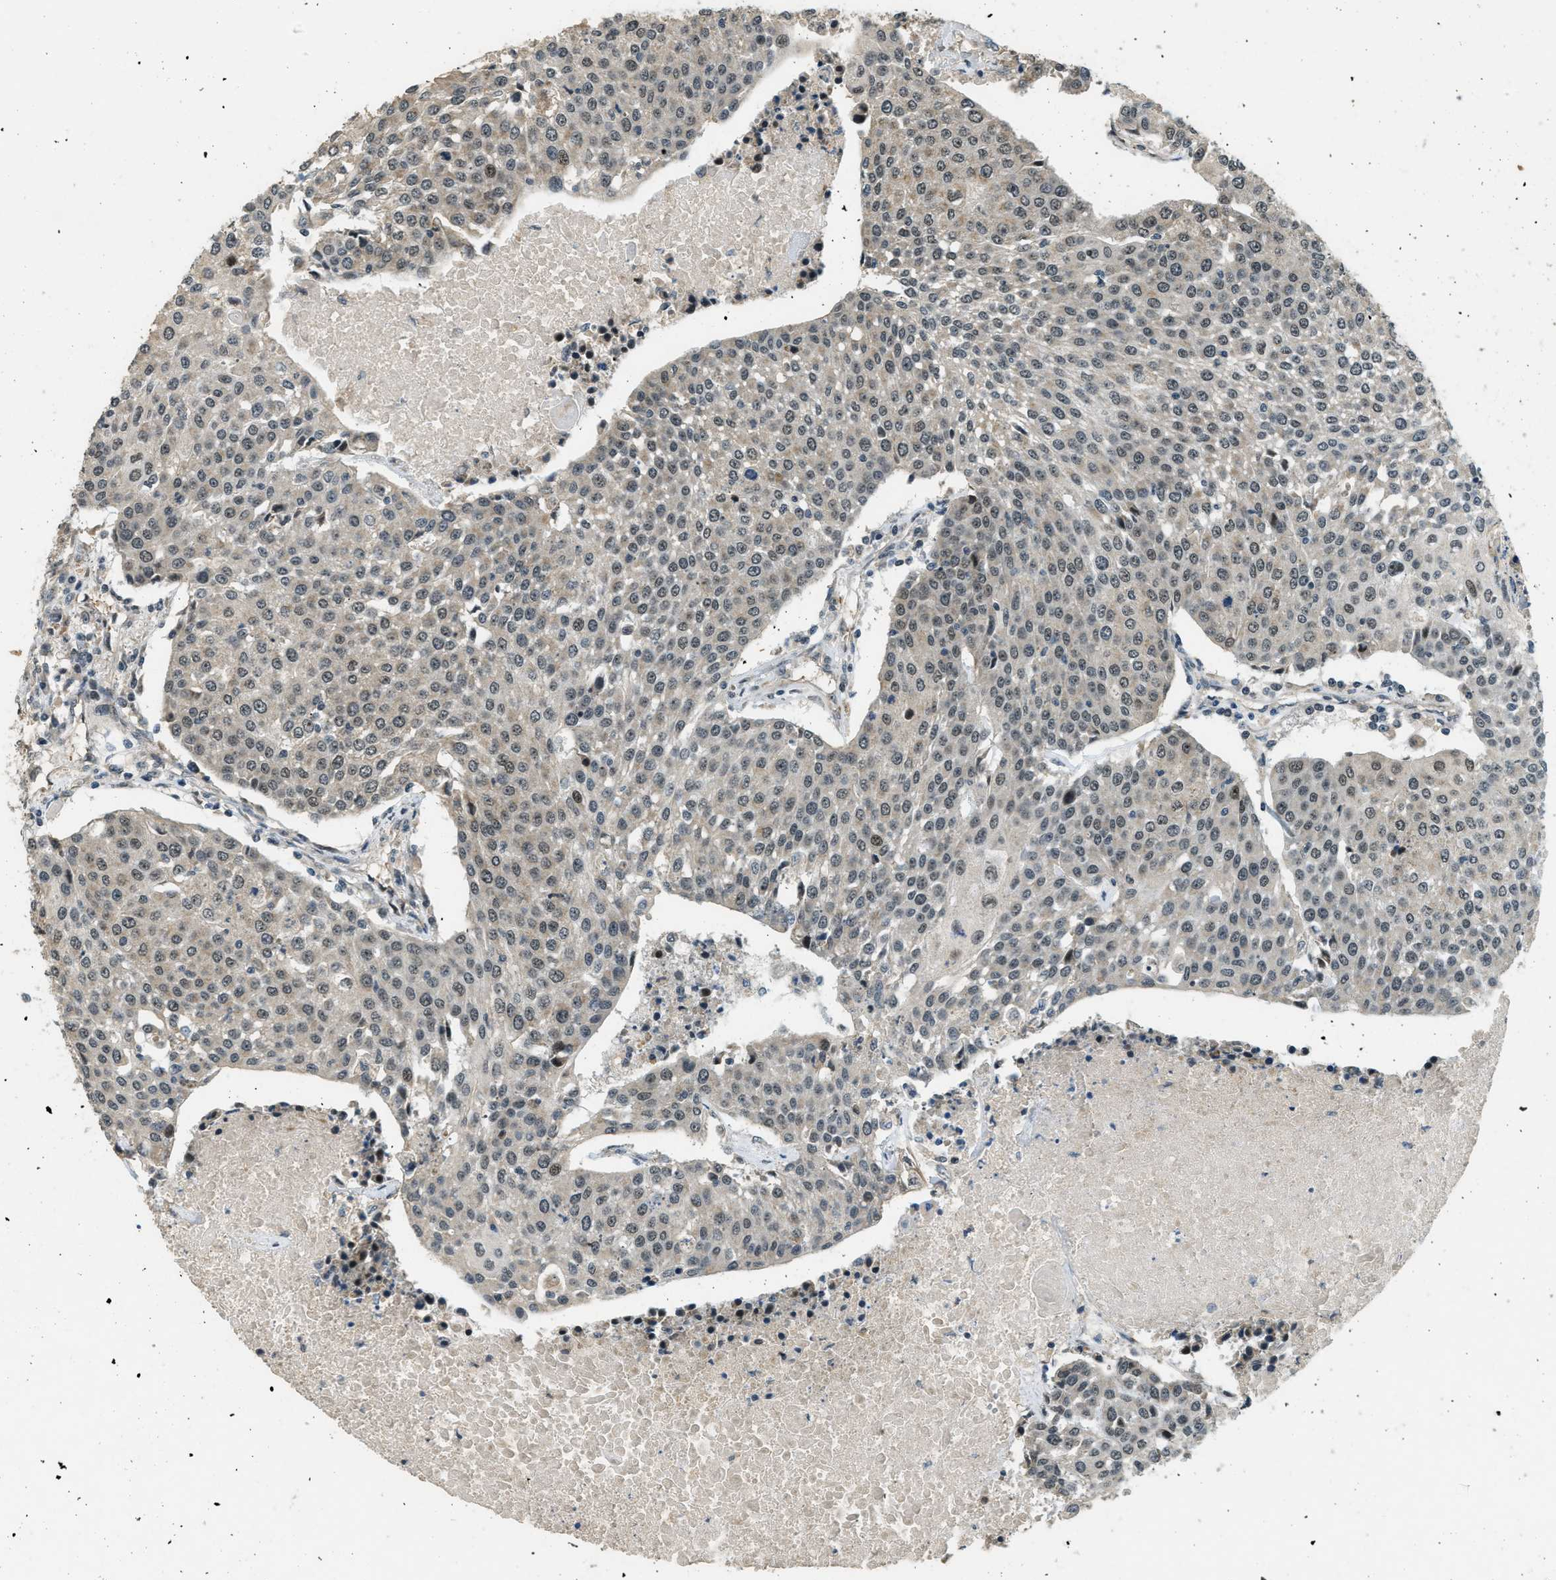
{"staining": {"intensity": "weak", "quantity": "25%-75%", "location": "nuclear"}, "tissue": "urothelial cancer", "cell_type": "Tumor cells", "image_type": "cancer", "snomed": [{"axis": "morphology", "description": "Urothelial carcinoma, High grade"}, {"axis": "topography", "description": "Urinary bladder"}], "caption": "The immunohistochemical stain labels weak nuclear positivity in tumor cells of urothelial carcinoma (high-grade) tissue.", "gene": "MED21", "patient": {"sex": "female", "age": 85}}